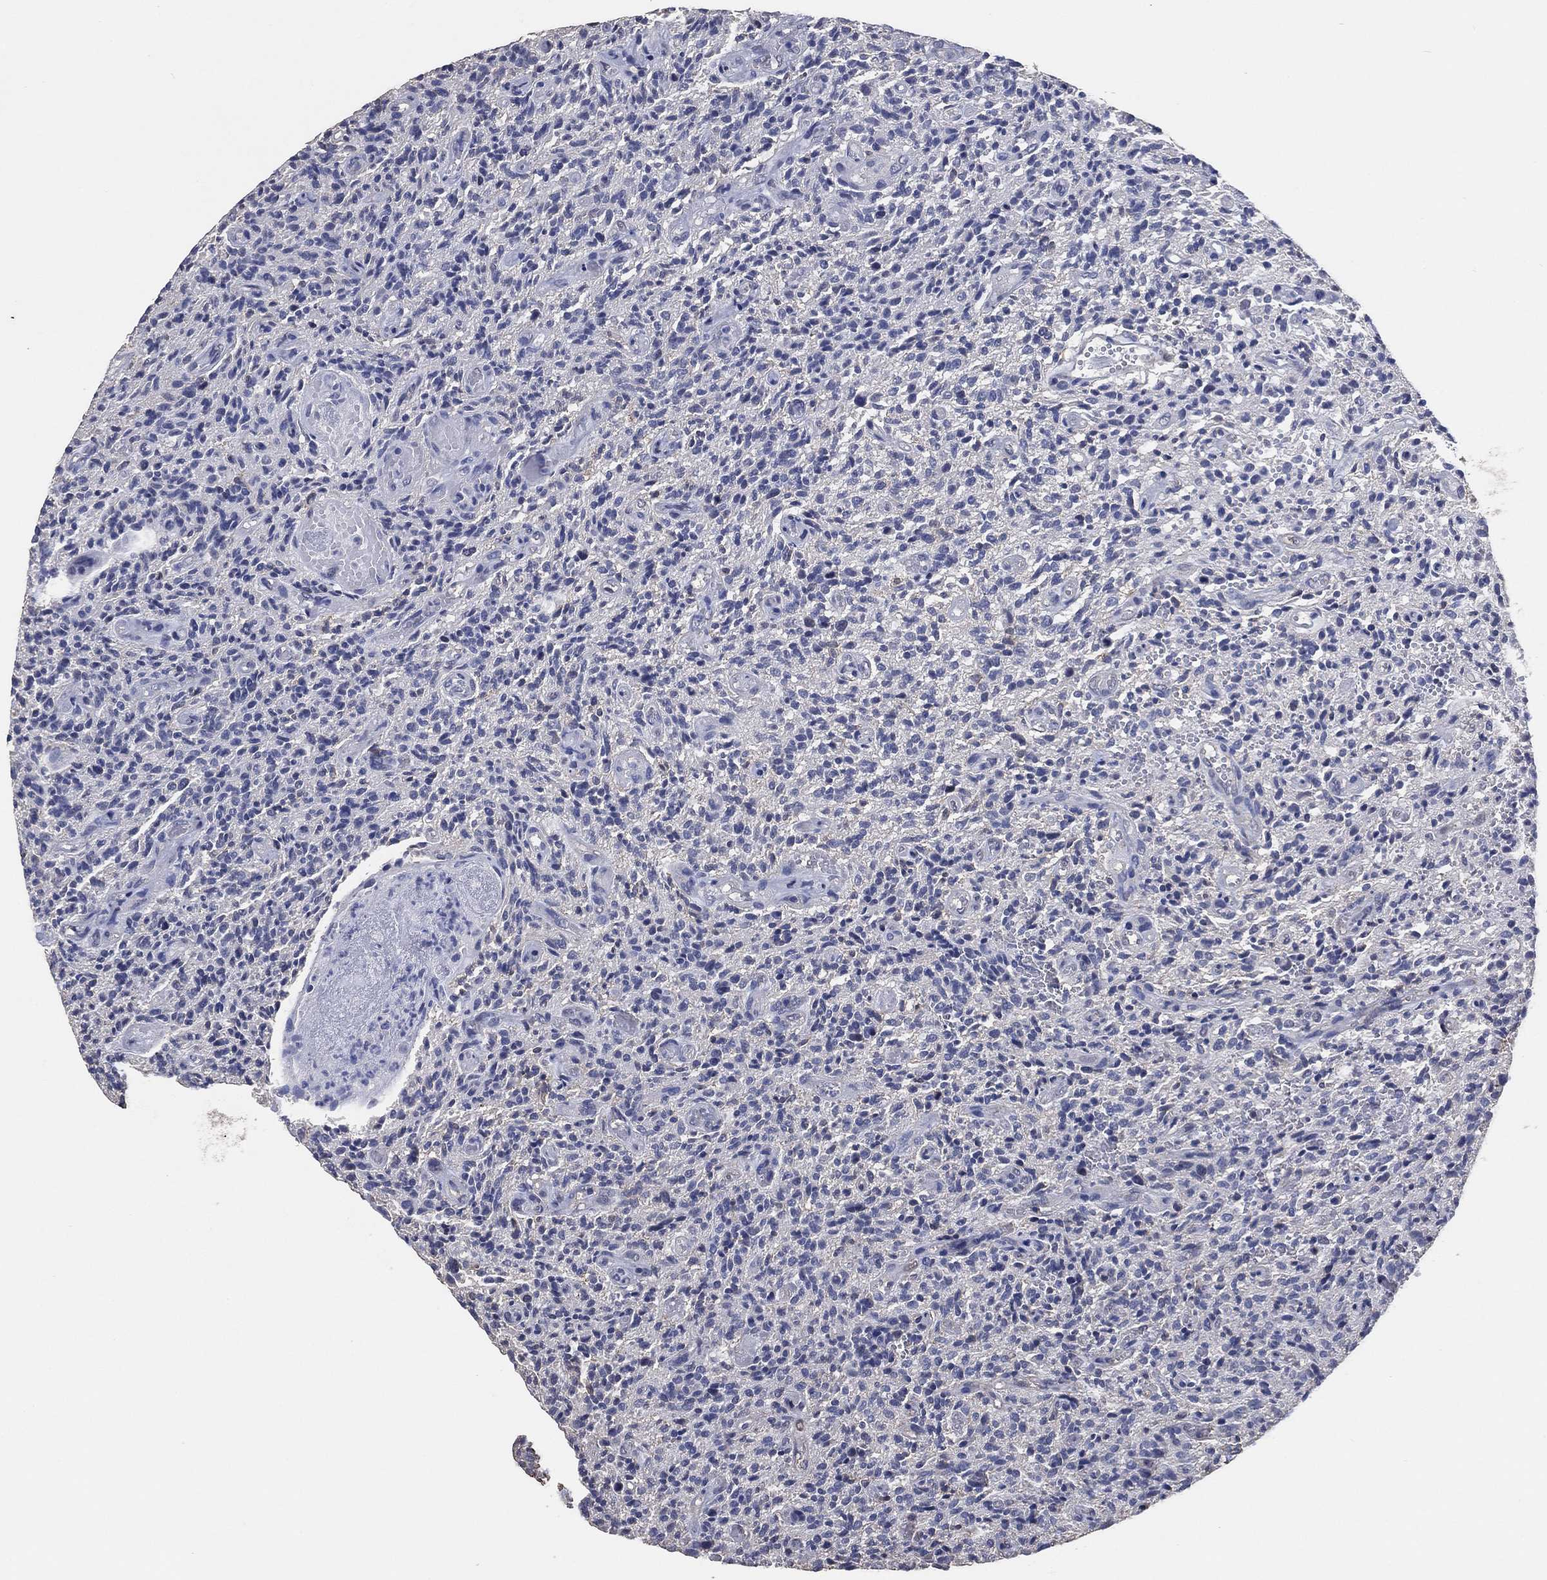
{"staining": {"intensity": "negative", "quantity": "none", "location": "none"}, "tissue": "glioma", "cell_type": "Tumor cells", "image_type": "cancer", "snomed": [{"axis": "morphology", "description": "Glioma, malignant, High grade"}, {"axis": "topography", "description": "Brain"}], "caption": "High power microscopy photomicrograph of an IHC photomicrograph of glioma, revealing no significant expression in tumor cells. (DAB IHC visualized using brightfield microscopy, high magnification).", "gene": "KLK5", "patient": {"sex": "male", "age": 64}}